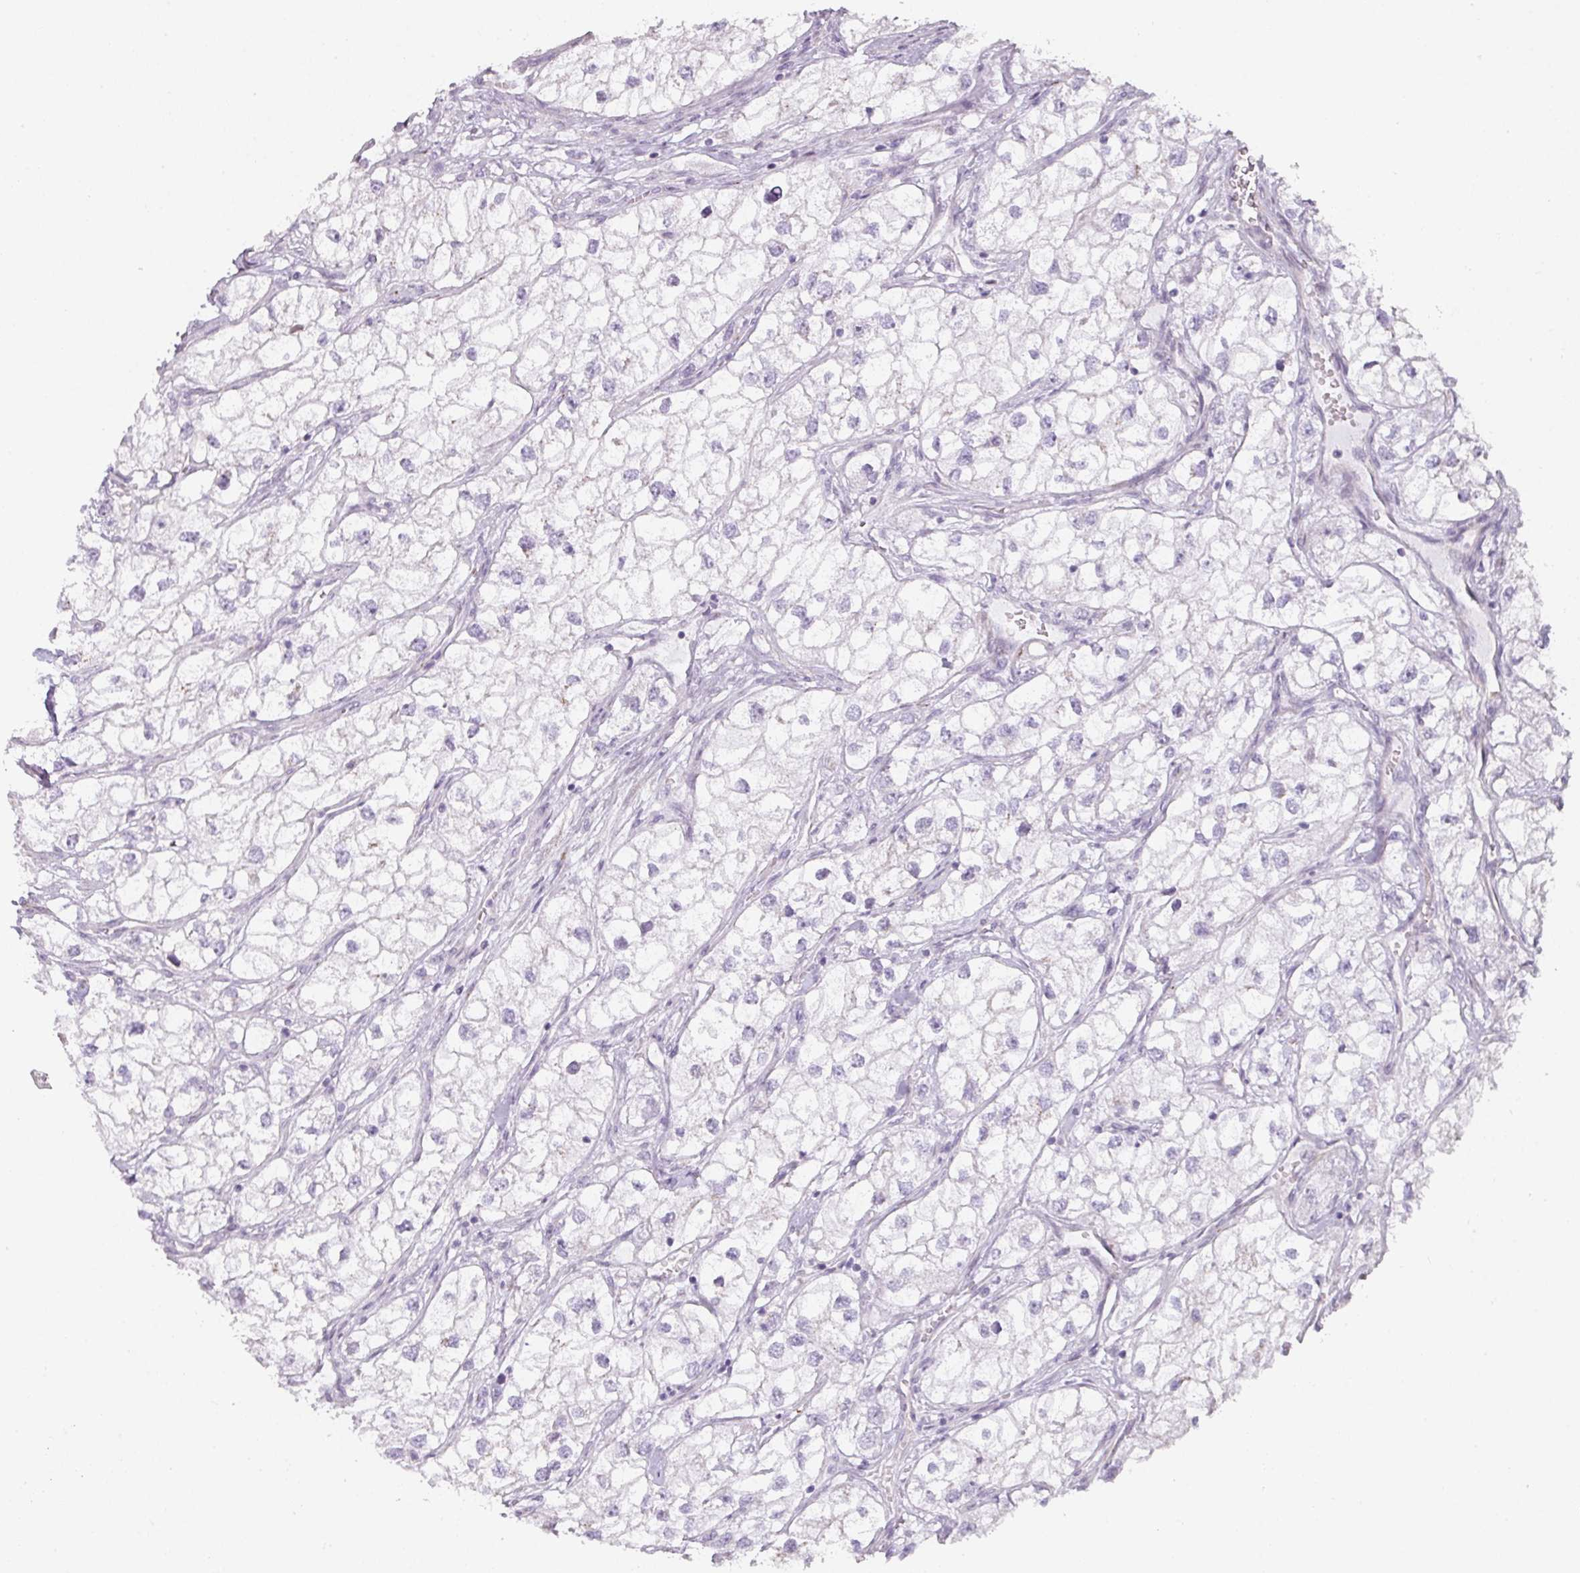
{"staining": {"intensity": "negative", "quantity": "none", "location": "none"}, "tissue": "renal cancer", "cell_type": "Tumor cells", "image_type": "cancer", "snomed": [{"axis": "morphology", "description": "Adenocarcinoma, NOS"}, {"axis": "topography", "description": "Kidney"}], "caption": "This is an immunohistochemistry image of human renal cancer. There is no staining in tumor cells.", "gene": "ATP8B2", "patient": {"sex": "male", "age": 59}}